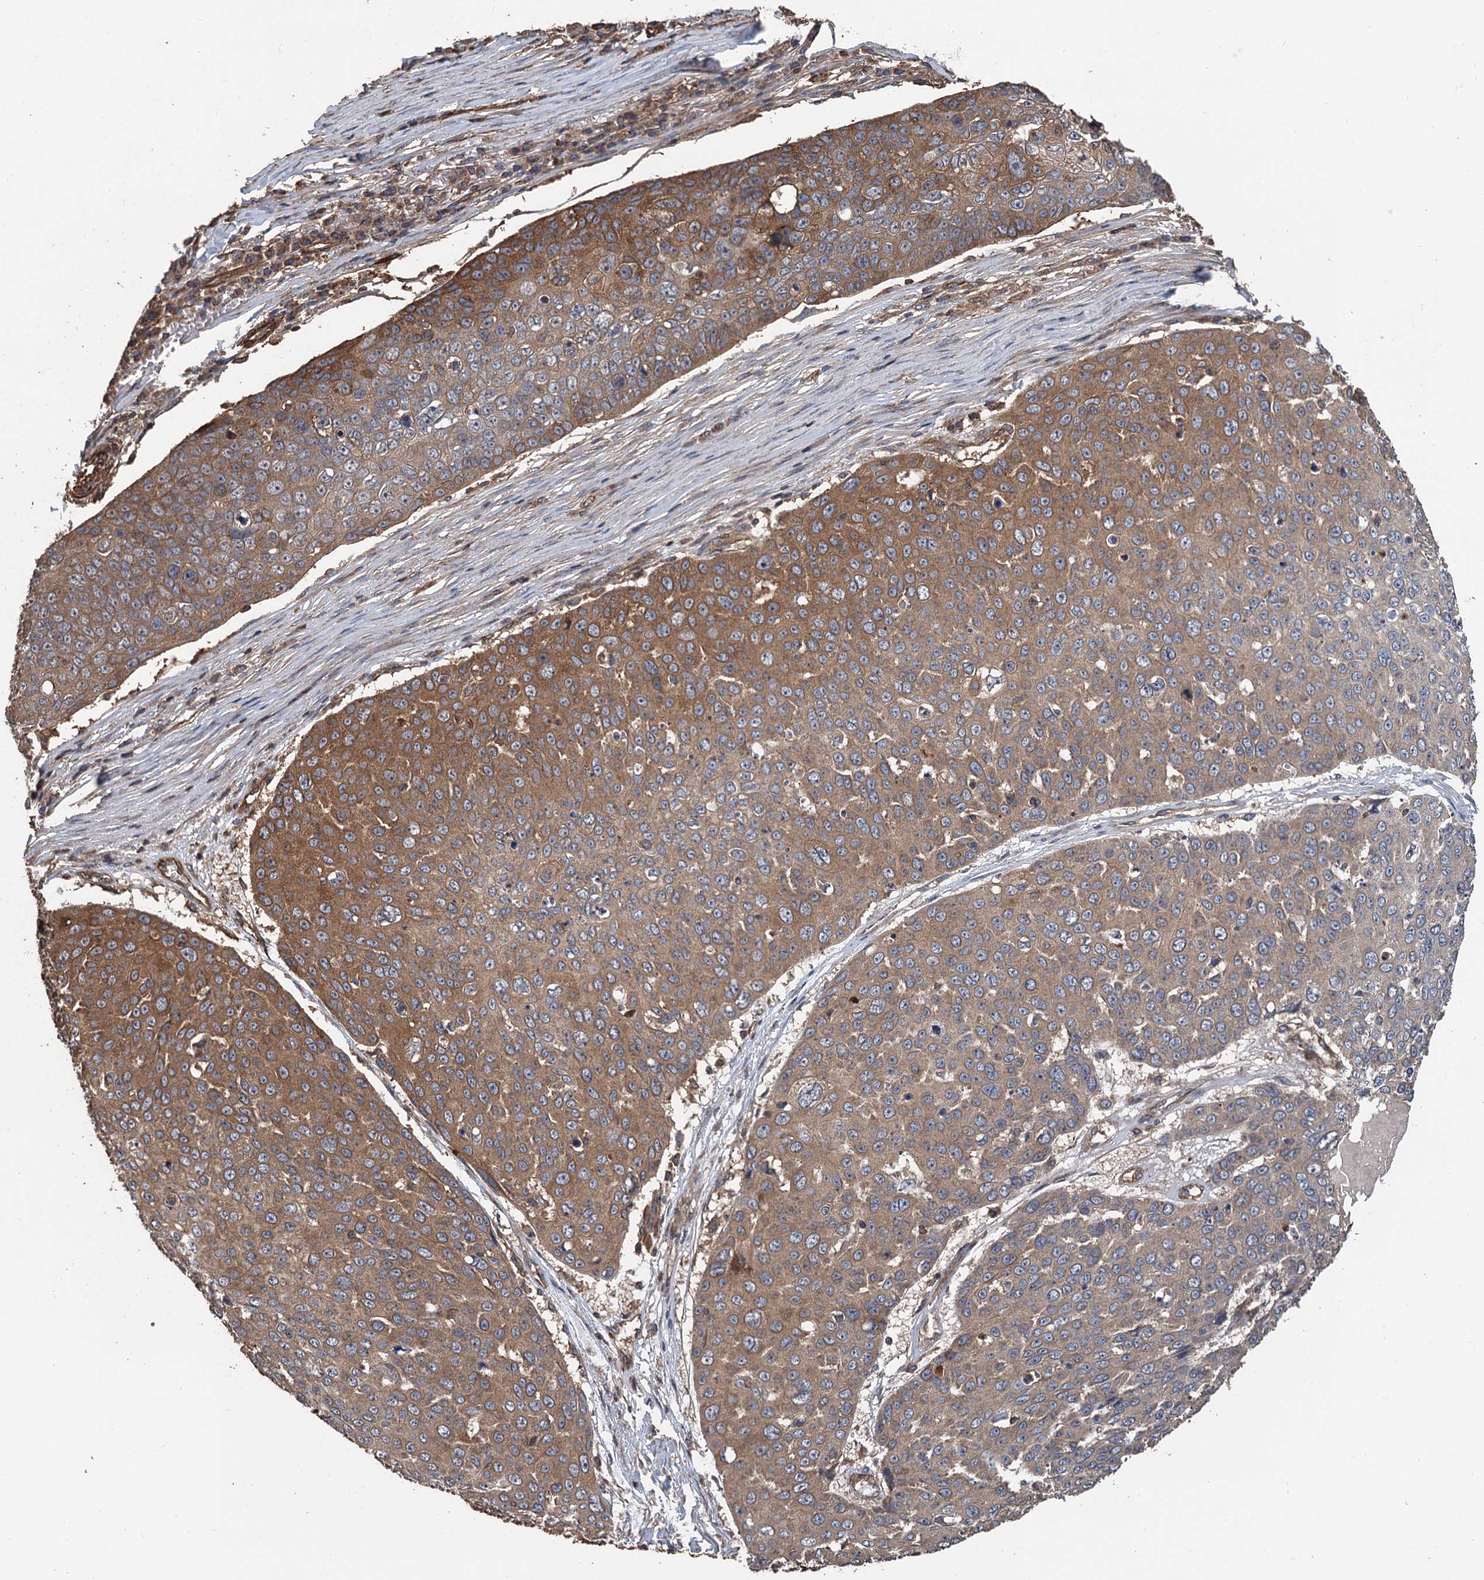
{"staining": {"intensity": "moderate", "quantity": "25%-75%", "location": "cytoplasmic/membranous"}, "tissue": "skin cancer", "cell_type": "Tumor cells", "image_type": "cancer", "snomed": [{"axis": "morphology", "description": "Squamous cell carcinoma, NOS"}, {"axis": "topography", "description": "Skin"}], "caption": "There is medium levels of moderate cytoplasmic/membranous positivity in tumor cells of skin squamous cell carcinoma, as demonstrated by immunohistochemical staining (brown color).", "gene": "PPP4R1", "patient": {"sex": "male", "age": 71}}